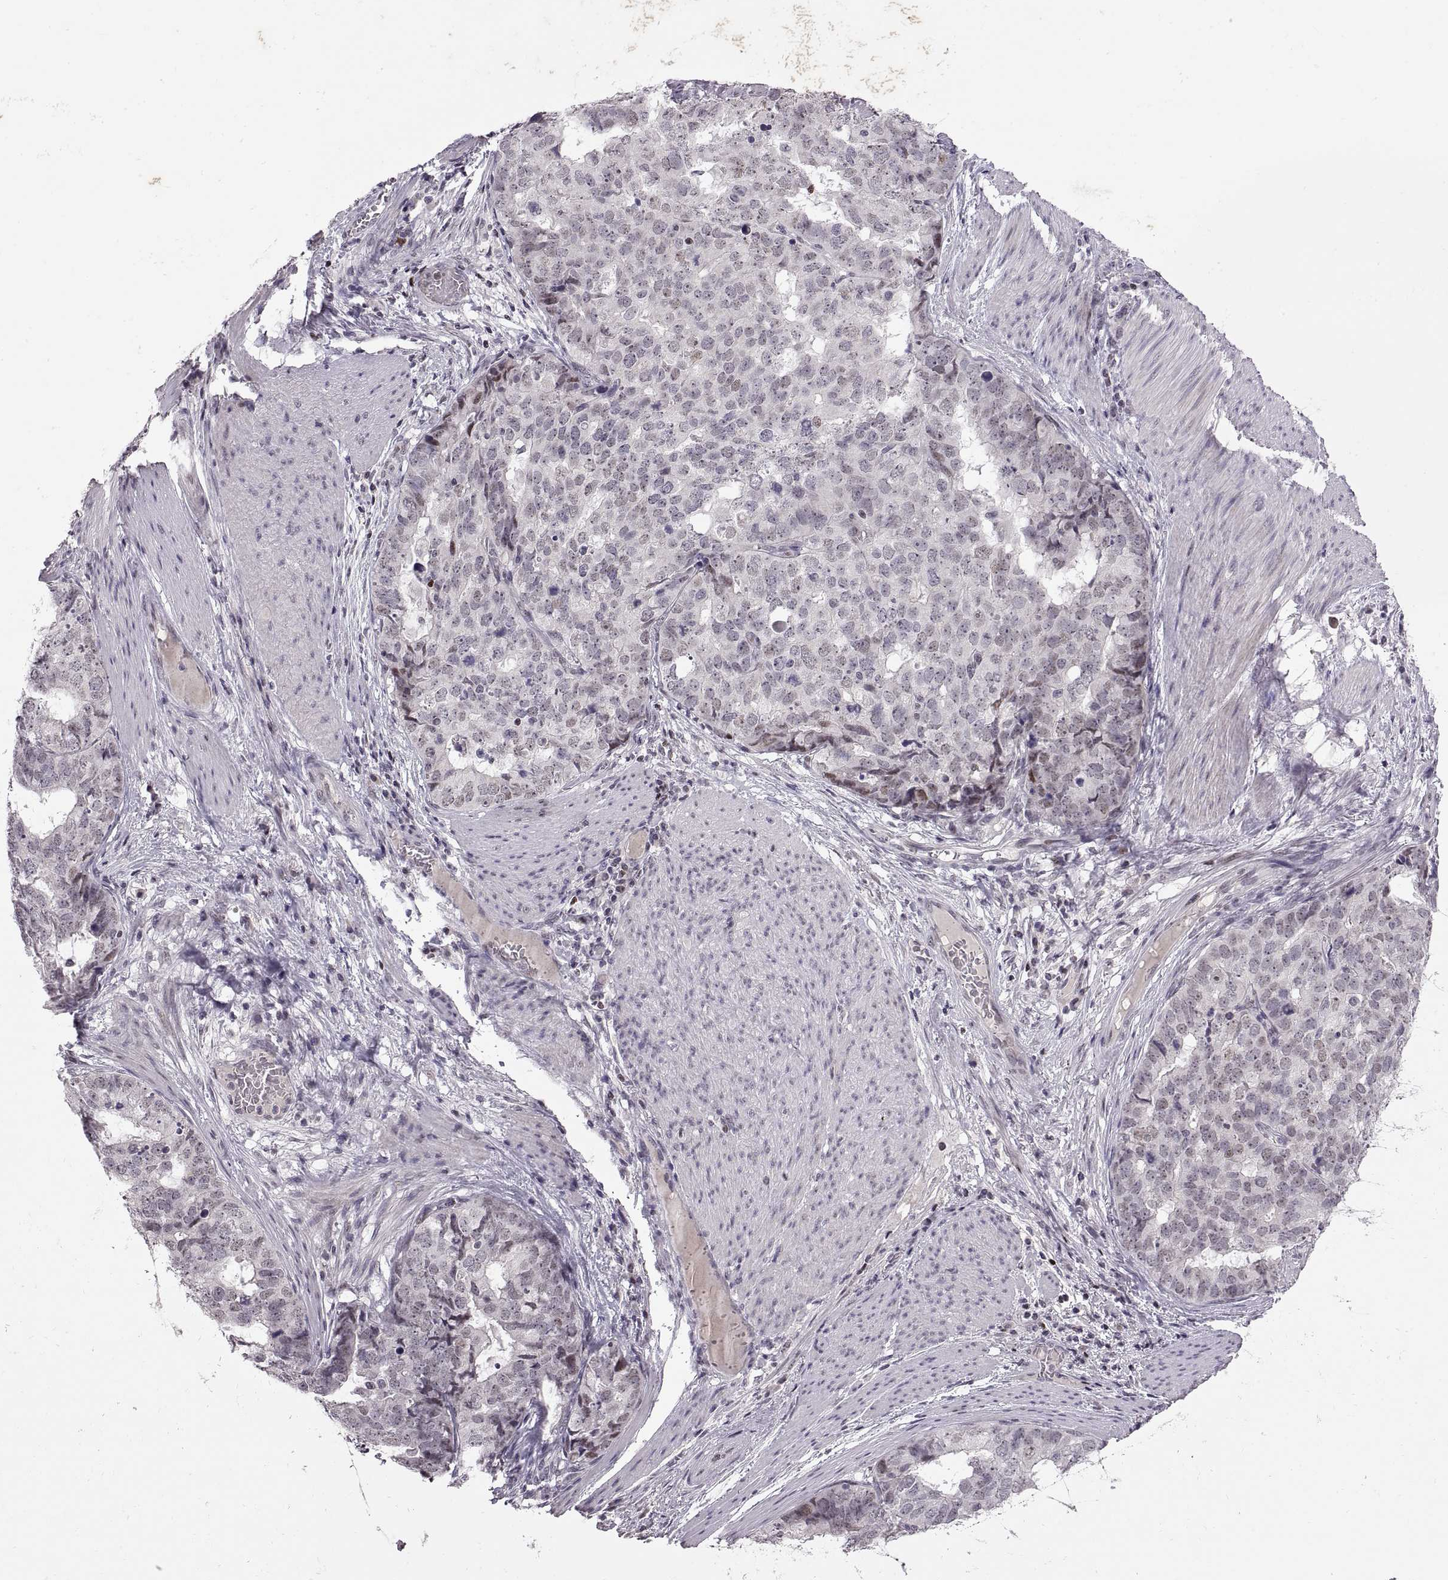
{"staining": {"intensity": "negative", "quantity": "none", "location": "none"}, "tissue": "stomach cancer", "cell_type": "Tumor cells", "image_type": "cancer", "snomed": [{"axis": "morphology", "description": "Adenocarcinoma, NOS"}, {"axis": "topography", "description": "Stomach"}], "caption": "Human stomach cancer stained for a protein using immunohistochemistry (IHC) reveals no positivity in tumor cells.", "gene": "NEK2", "patient": {"sex": "male", "age": 69}}